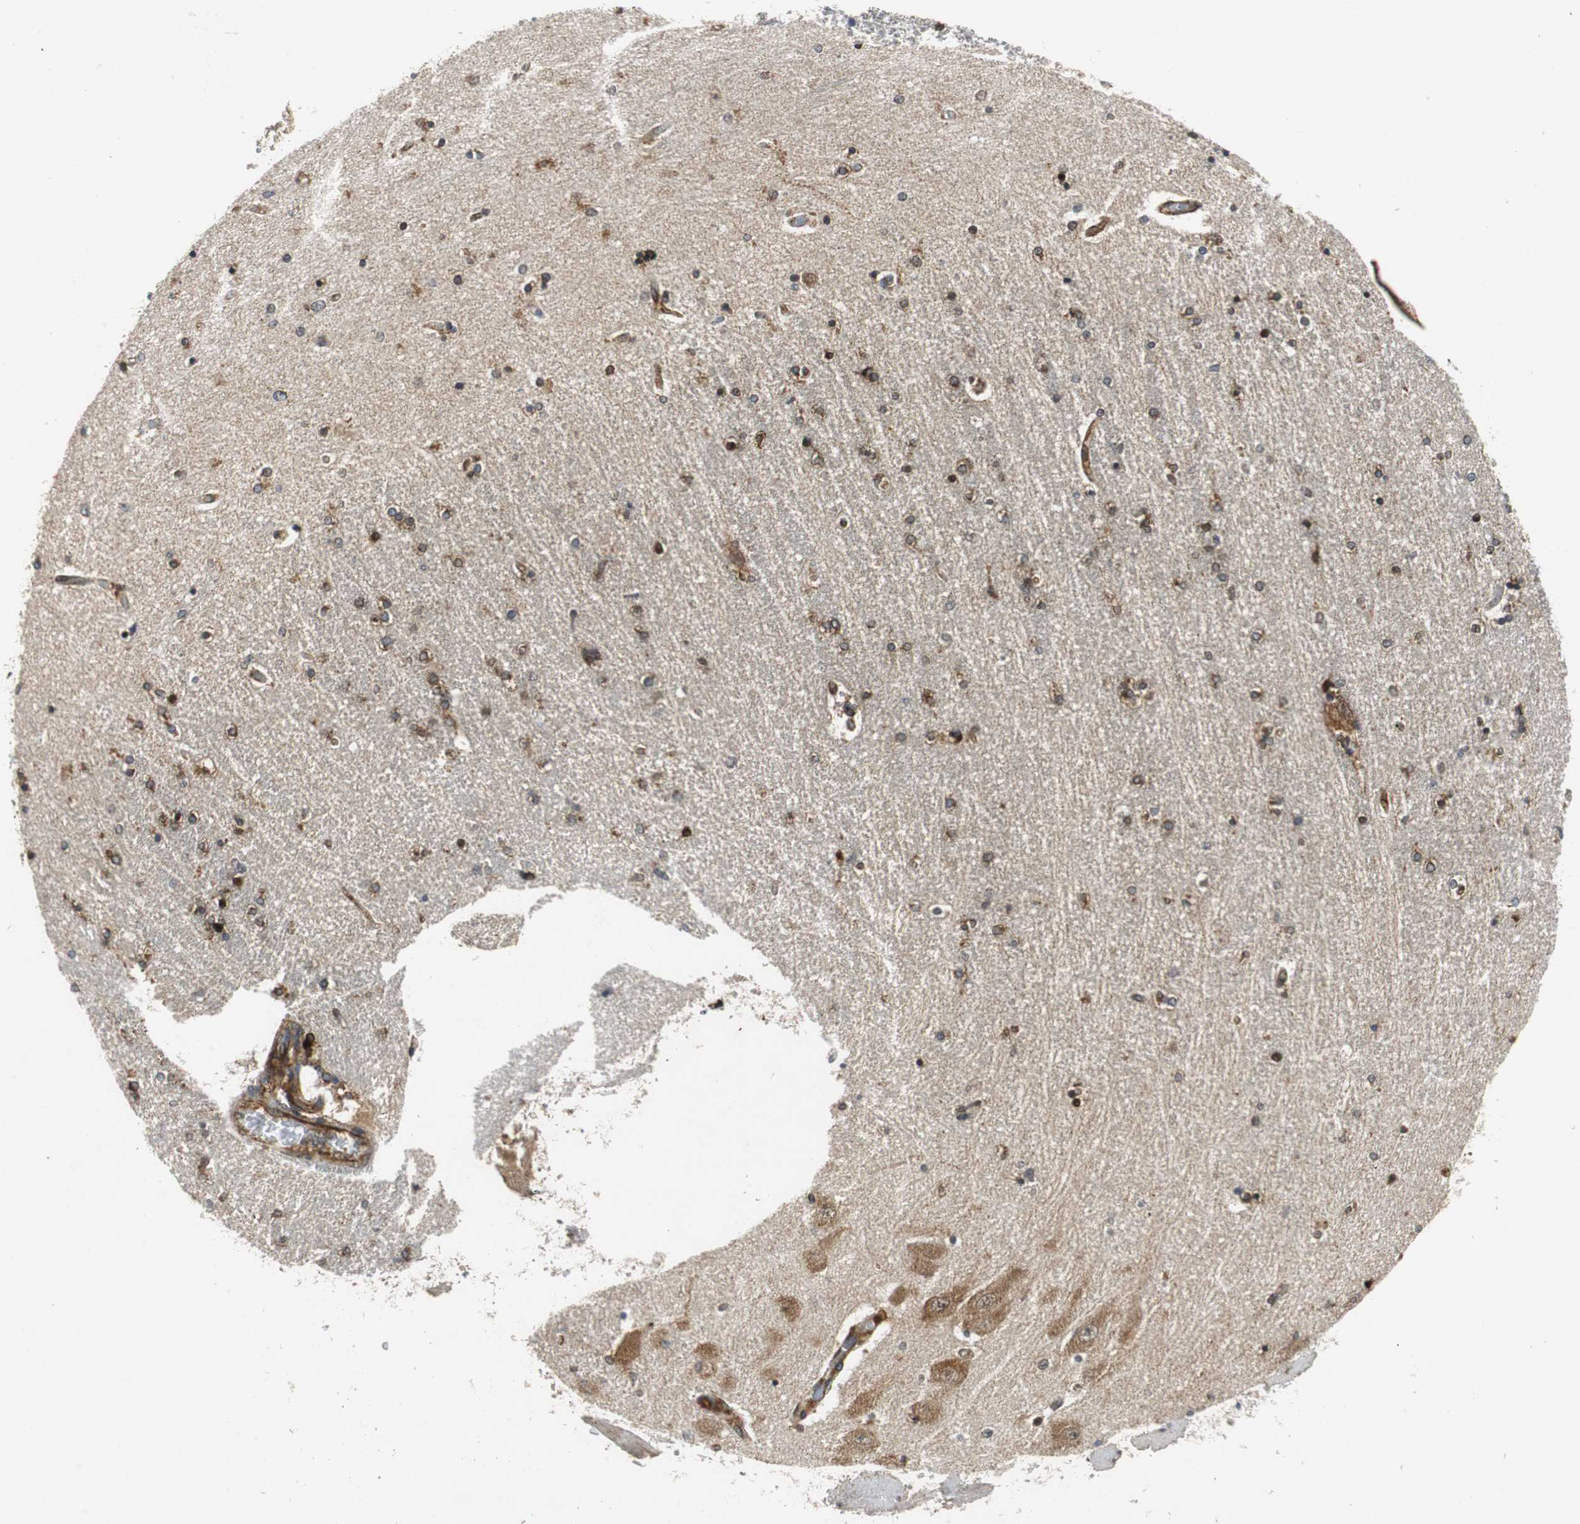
{"staining": {"intensity": "moderate", "quantity": ">75%", "location": "cytoplasmic/membranous"}, "tissue": "hippocampus", "cell_type": "Glial cells", "image_type": "normal", "snomed": [{"axis": "morphology", "description": "Normal tissue, NOS"}, {"axis": "topography", "description": "Hippocampus"}], "caption": "This histopathology image displays immunohistochemistry (IHC) staining of unremarkable hippocampus, with medium moderate cytoplasmic/membranous staining in approximately >75% of glial cells.", "gene": "ISCU", "patient": {"sex": "female", "age": 54}}